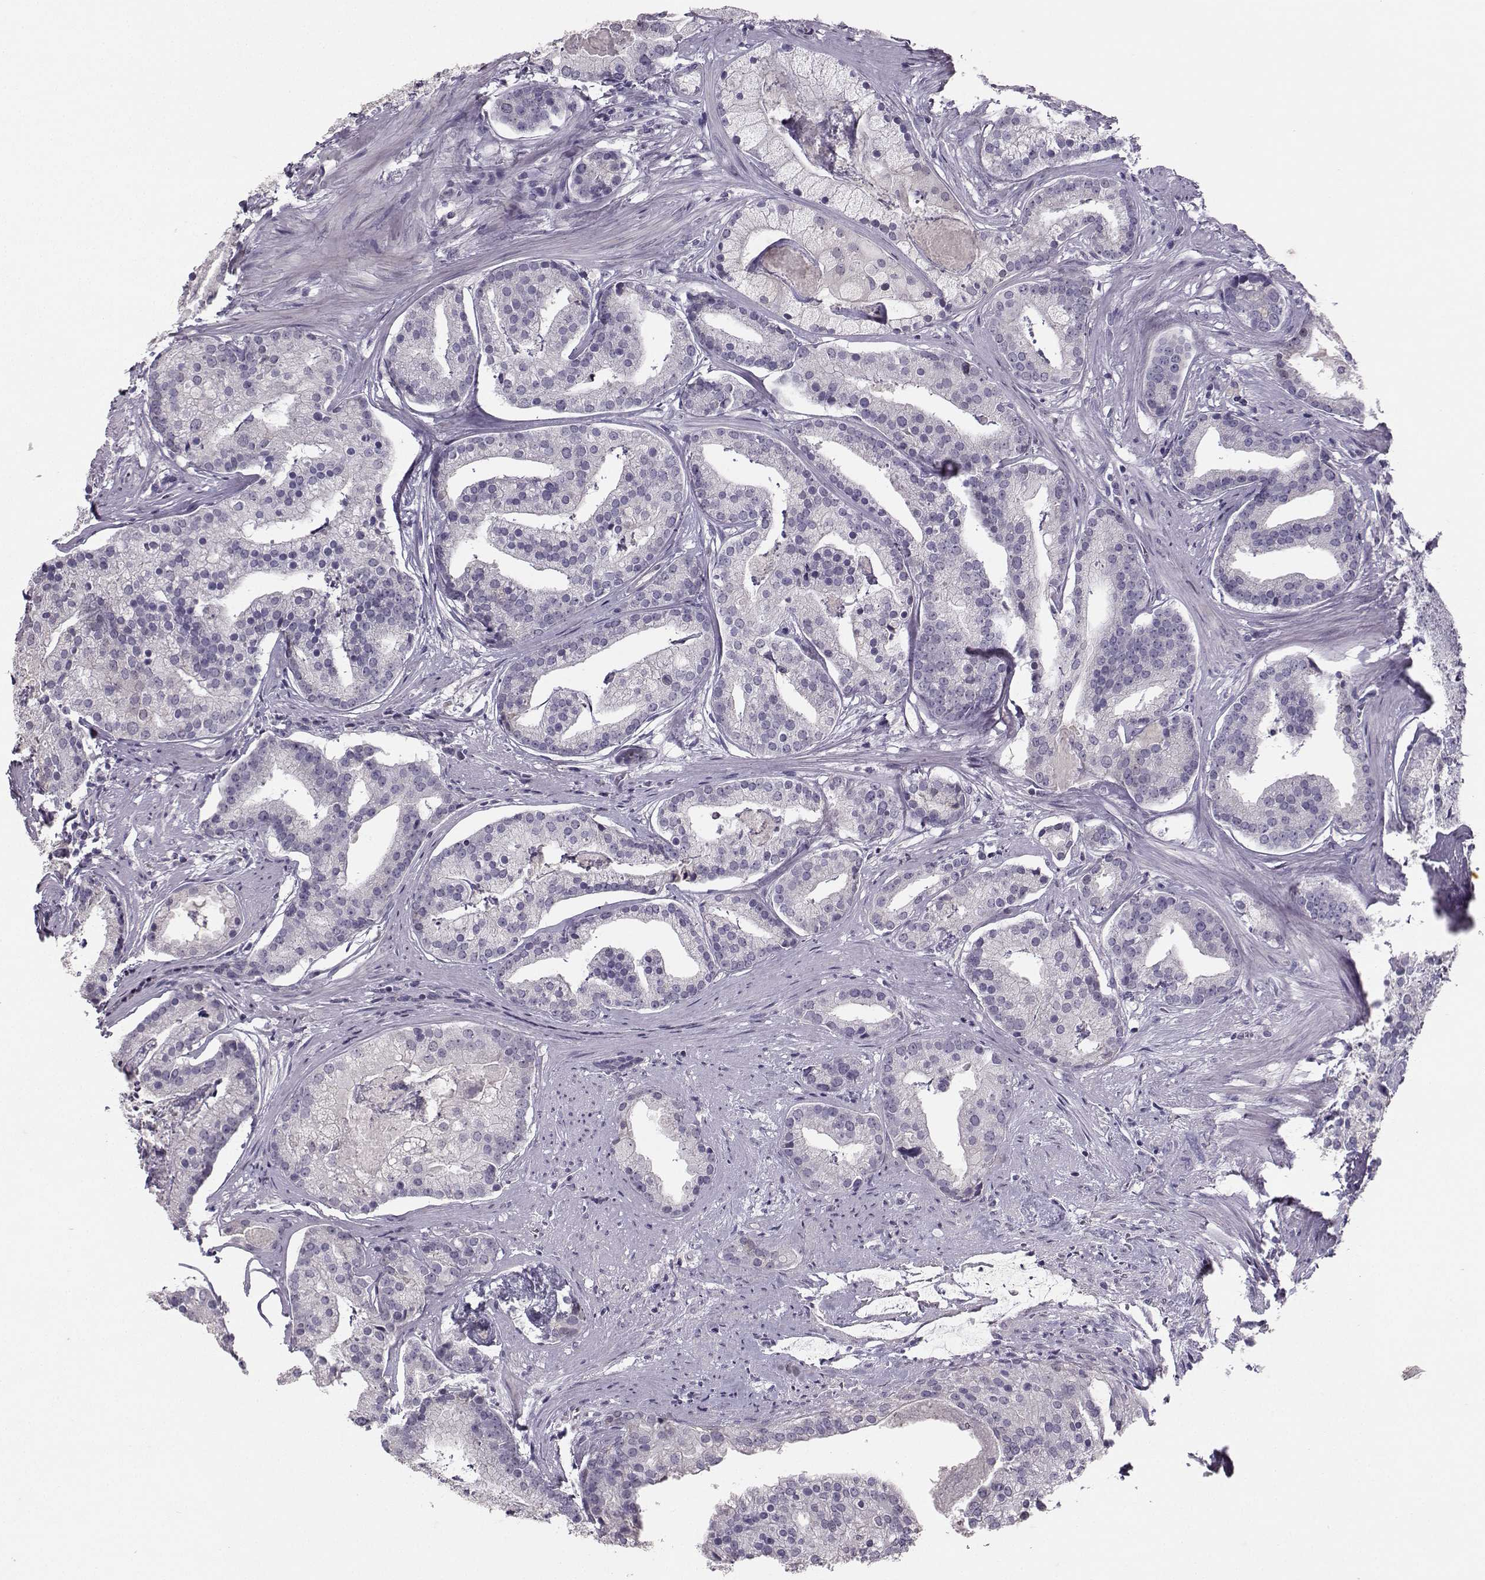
{"staining": {"intensity": "negative", "quantity": "none", "location": "none"}, "tissue": "prostate cancer", "cell_type": "Tumor cells", "image_type": "cancer", "snomed": [{"axis": "morphology", "description": "Adenocarcinoma, NOS"}, {"axis": "topography", "description": "Prostate and seminal vesicle, NOS"}, {"axis": "topography", "description": "Prostate"}], "caption": "A micrograph of human prostate cancer is negative for staining in tumor cells.", "gene": "PKP2", "patient": {"sex": "male", "age": 44}}